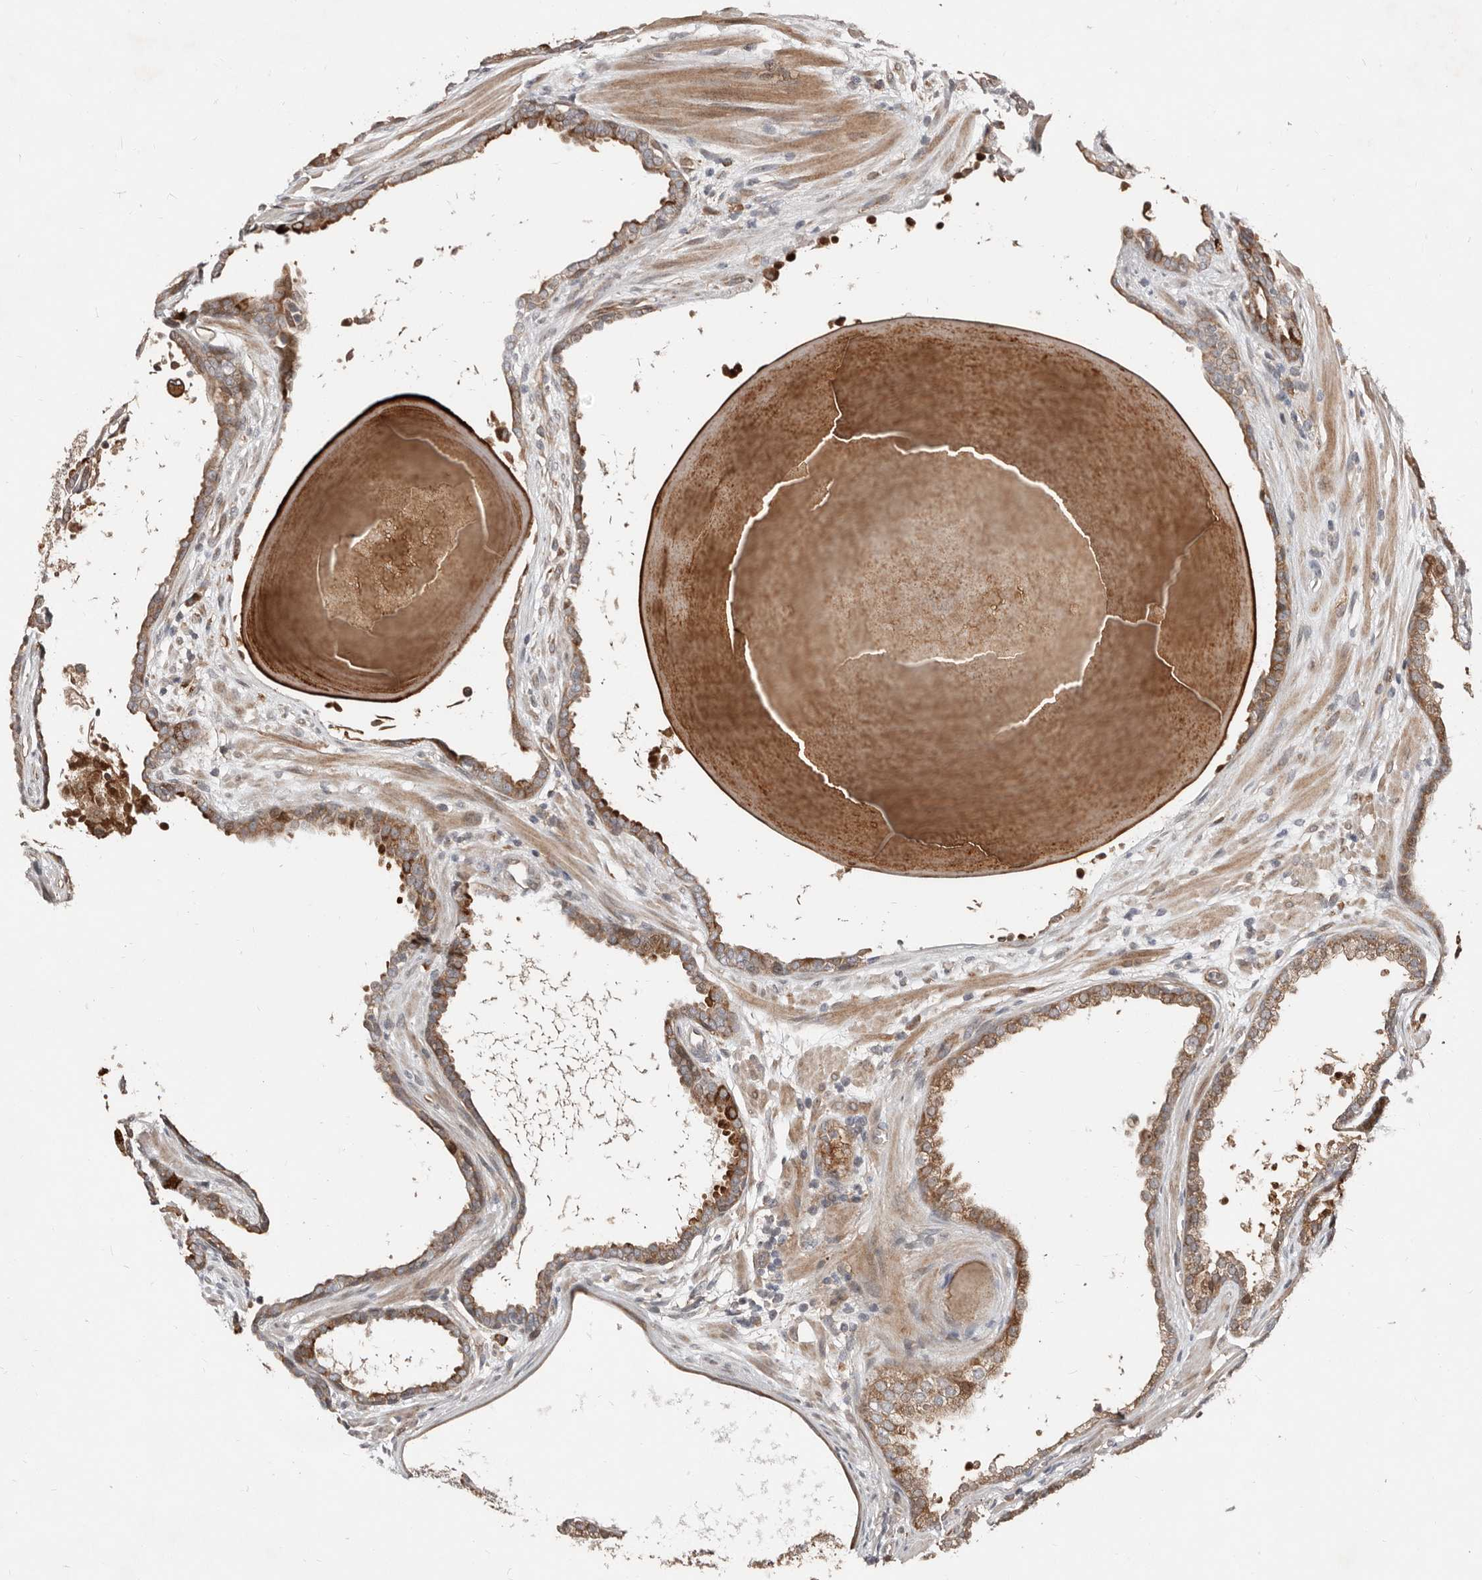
{"staining": {"intensity": "moderate", "quantity": ">75%", "location": "cytoplasmic/membranous"}, "tissue": "prostate cancer", "cell_type": "Tumor cells", "image_type": "cancer", "snomed": [{"axis": "morphology", "description": "Adenocarcinoma, High grade"}, {"axis": "topography", "description": "Prostate"}], "caption": "Approximately >75% of tumor cells in prostate cancer show moderate cytoplasmic/membranous protein positivity as visualized by brown immunohistochemical staining.", "gene": "SMYD4", "patient": {"sex": "male", "age": 62}}